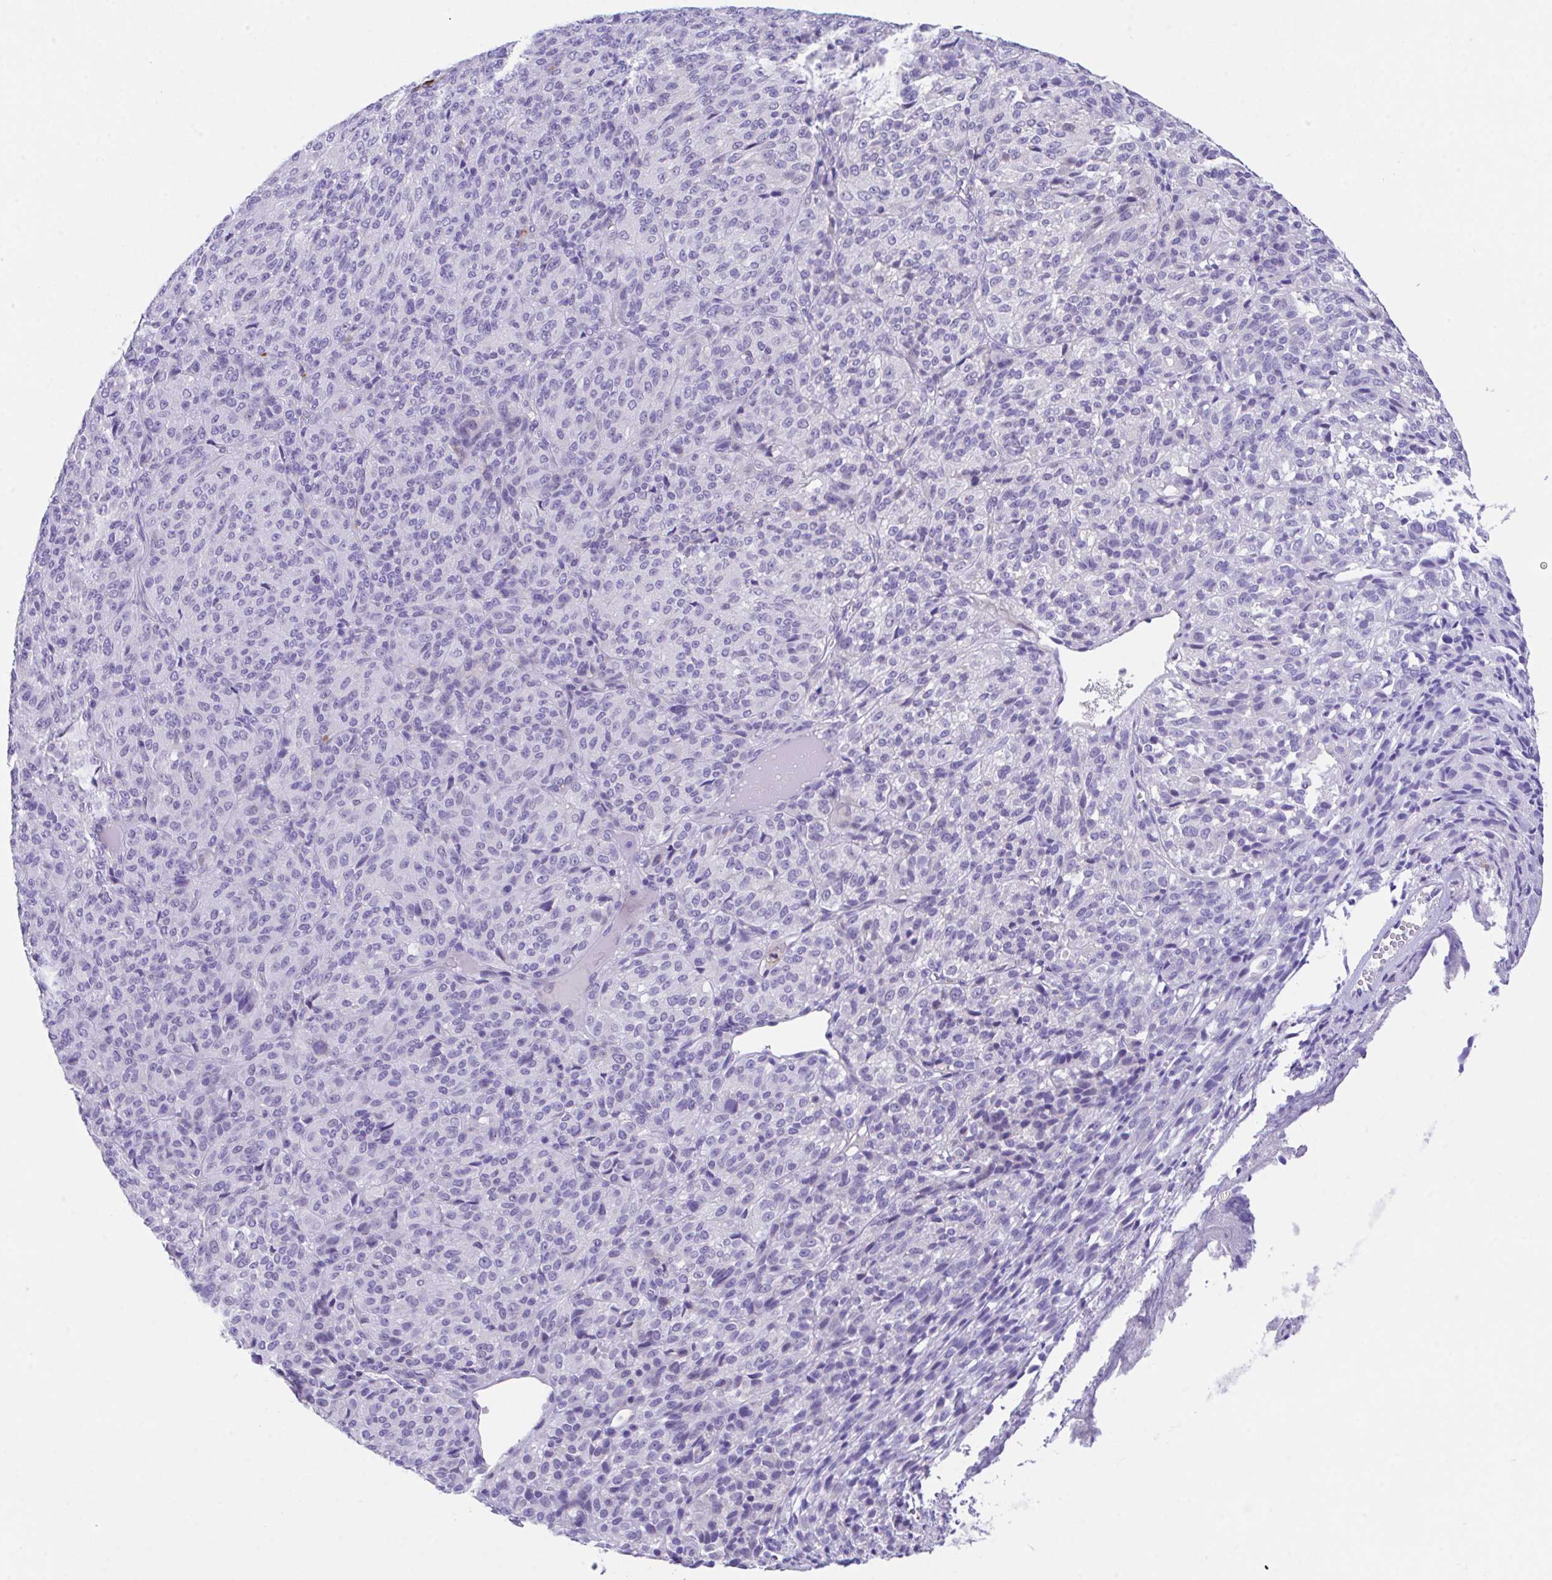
{"staining": {"intensity": "negative", "quantity": "none", "location": "none"}, "tissue": "melanoma", "cell_type": "Tumor cells", "image_type": "cancer", "snomed": [{"axis": "morphology", "description": "Malignant melanoma, Metastatic site"}, {"axis": "topography", "description": "Brain"}], "caption": "The IHC photomicrograph has no significant expression in tumor cells of melanoma tissue.", "gene": "HOXB4", "patient": {"sex": "female", "age": 56}}